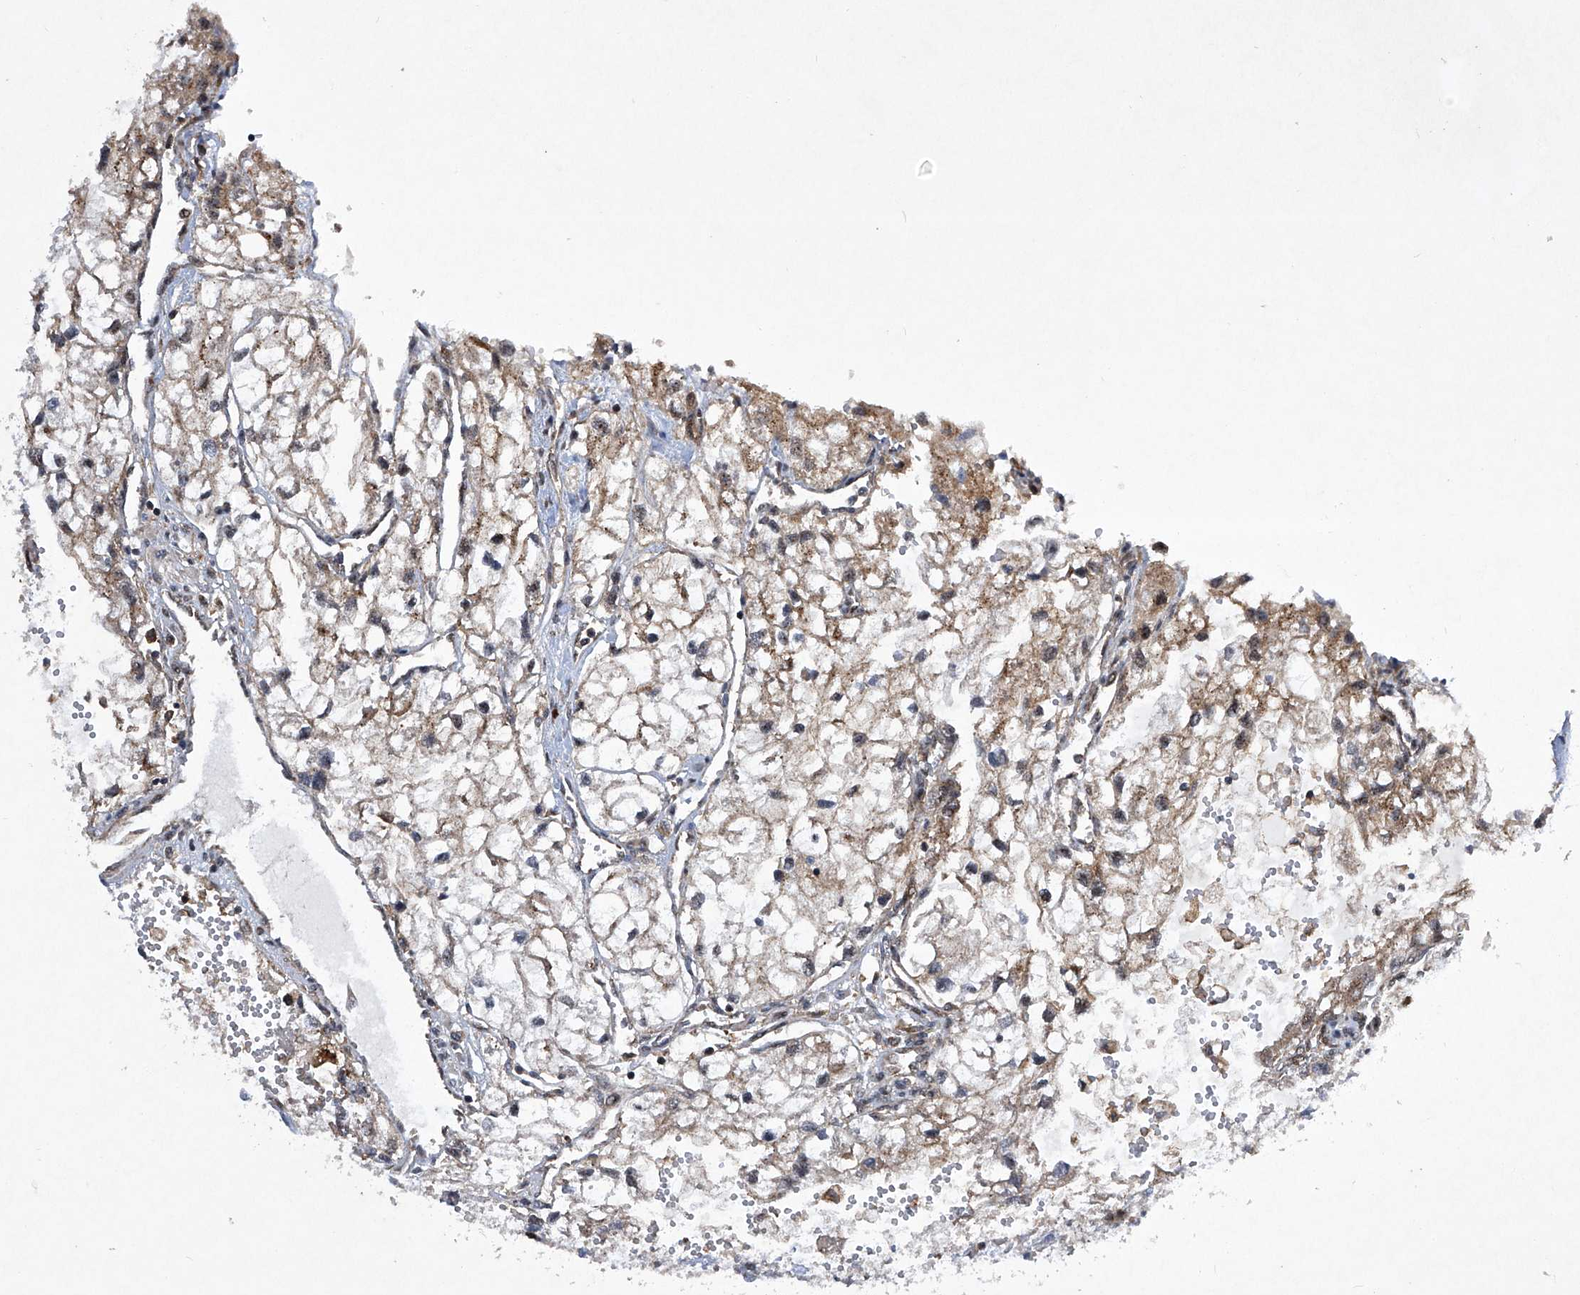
{"staining": {"intensity": "weak", "quantity": "<25%", "location": "cytoplasmic/membranous"}, "tissue": "renal cancer", "cell_type": "Tumor cells", "image_type": "cancer", "snomed": [{"axis": "morphology", "description": "Adenocarcinoma, NOS"}, {"axis": "topography", "description": "Kidney"}], "caption": "Adenocarcinoma (renal) stained for a protein using immunohistochemistry (IHC) exhibits no expression tumor cells.", "gene": "CISH", "patient": {"sex": "female", "age": 70}}